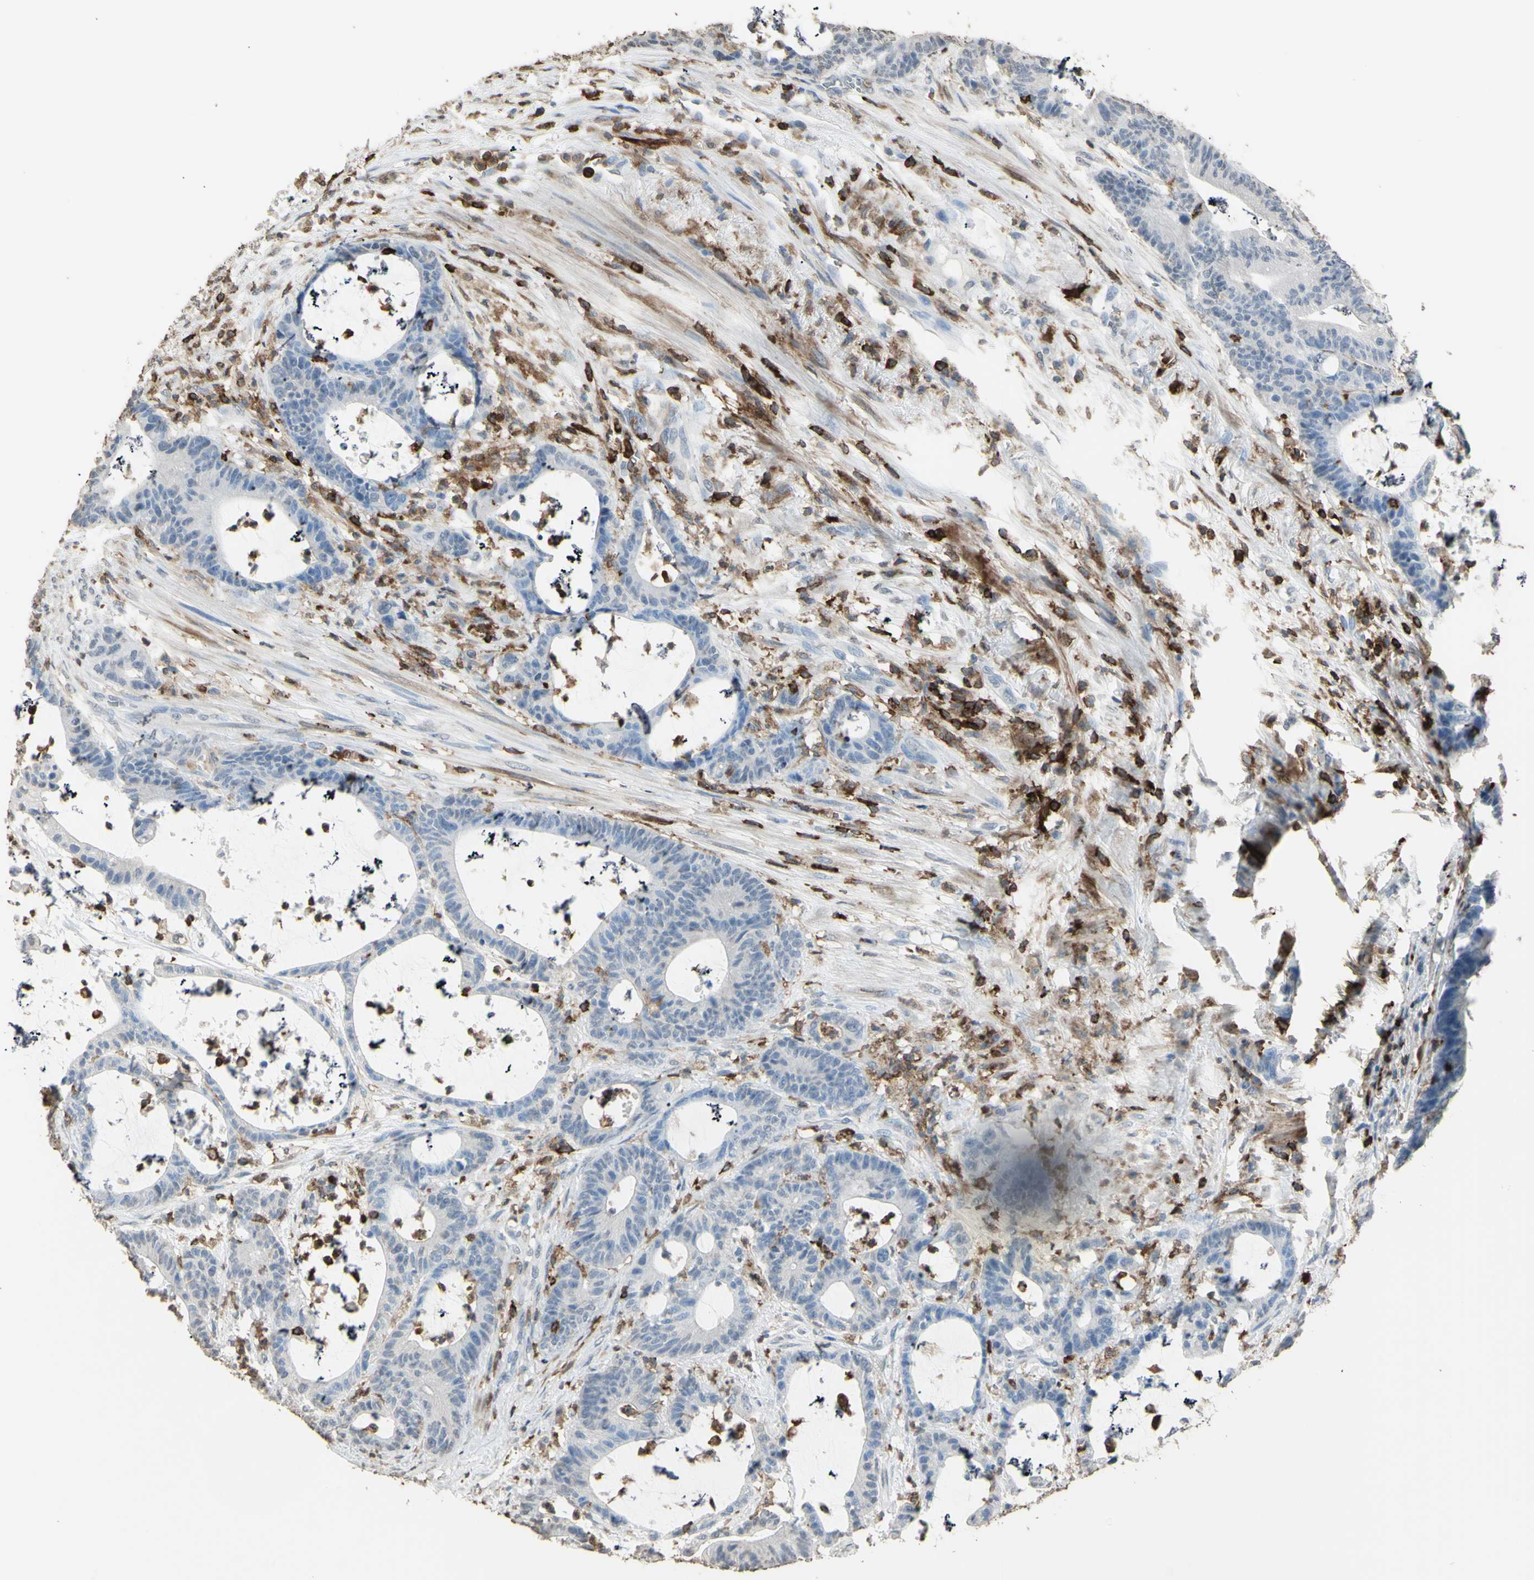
{"staining": {"intensity": "negative", "quantity": "none", "location": "none"}, "tissue": "colorectal cancer", "cell_type": "Tumor cells", "image_type": "cancer", "snomed": [{"axis": "morphology", "description": "Adenocarcinoma, NOS"}, {"axis": "topography", "description": "Colon"}], "caption": "Immunohistochemical staining of colorectal adenocarcinoma exhibits no significant expression in tumor cells.", "gene": "PSTPIP1", "patient": {"sex": "female", "age": 84}}